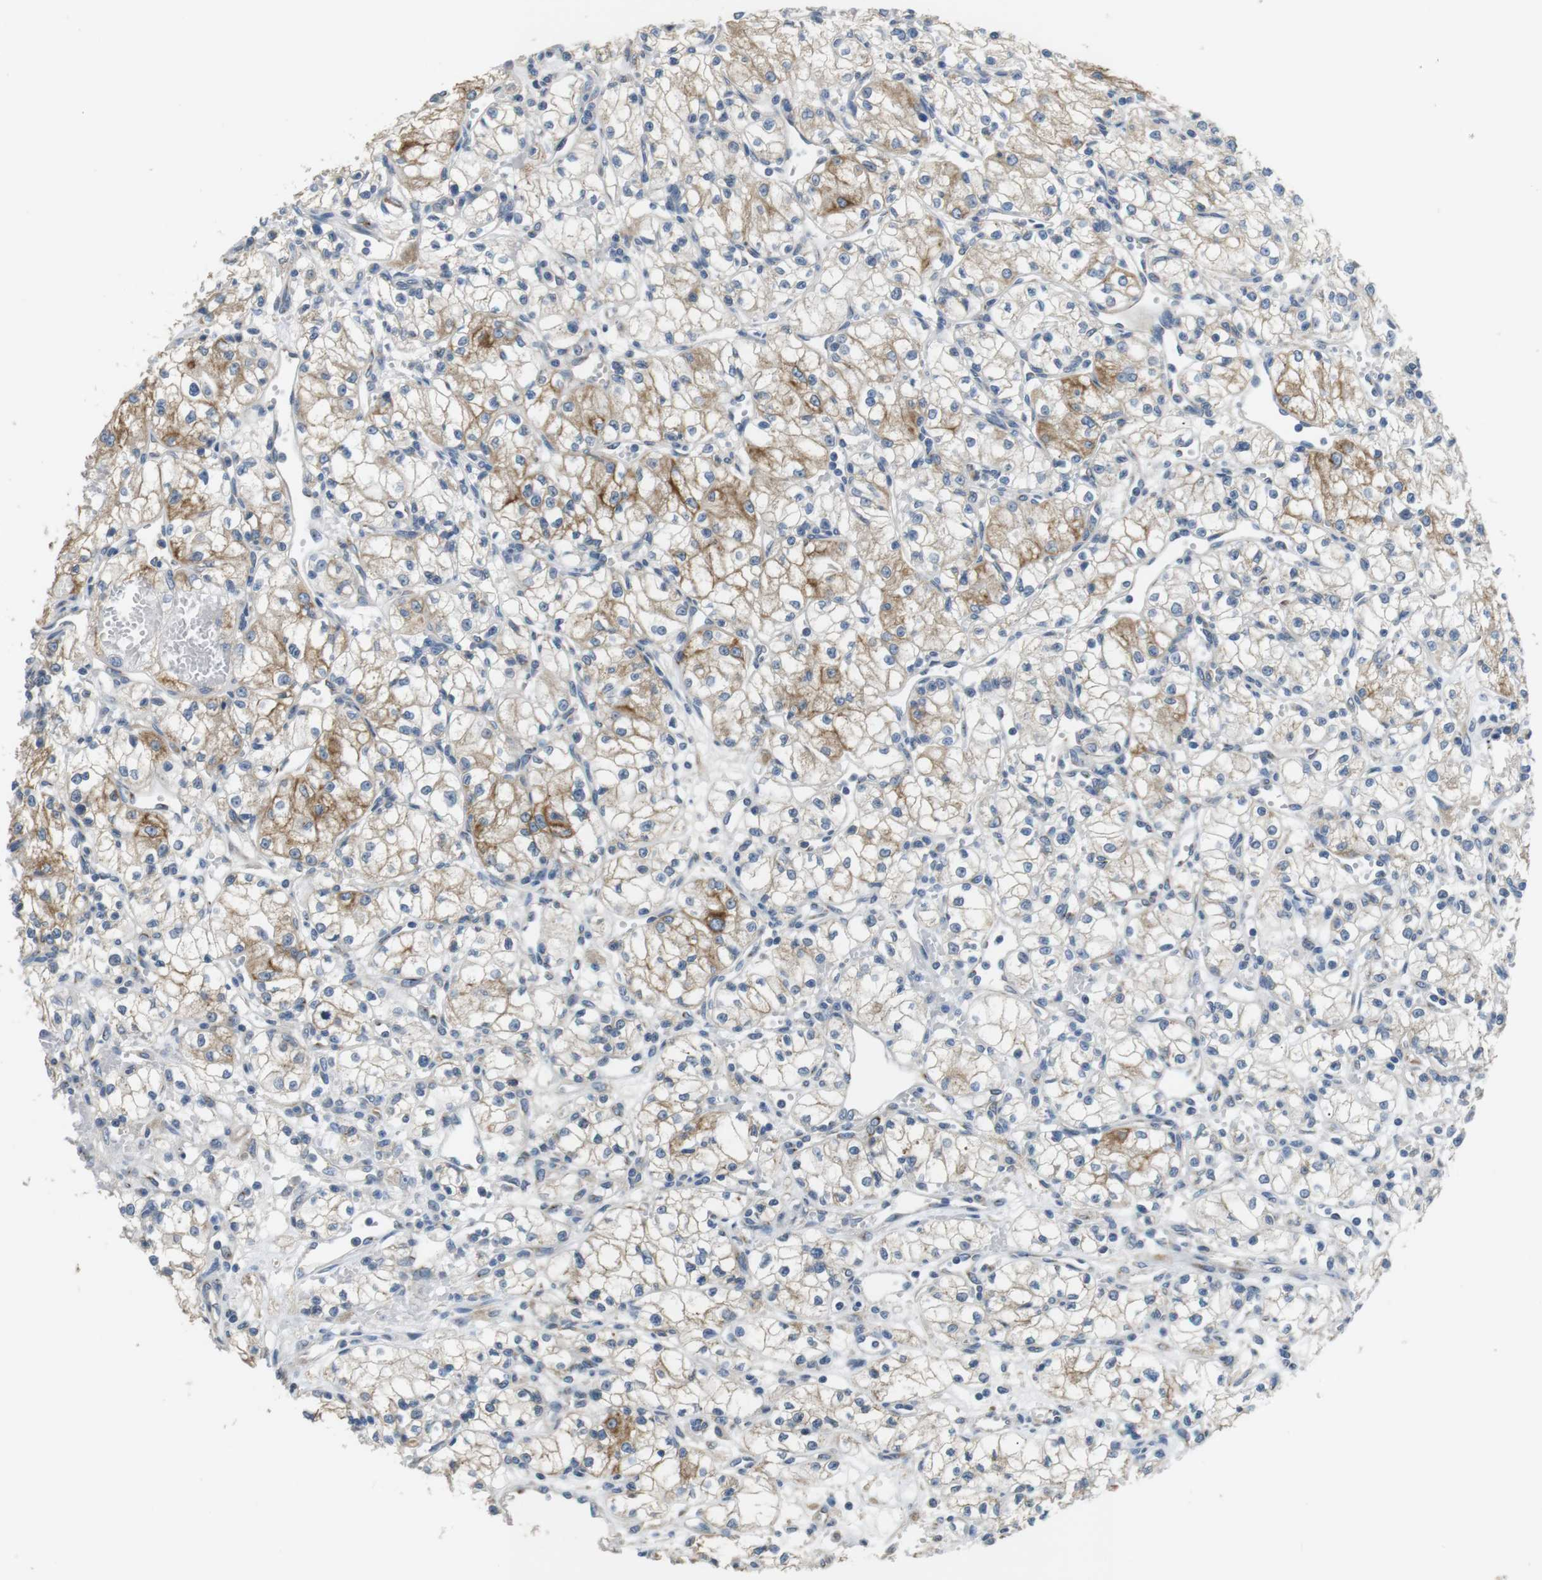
{"staining": {"intensity": "moderate", "quantity": "25%-75%", "location": "cytoplasmic/membranous"}, "tissue": "renal cancer", "cell_type": "Tumor cells", "image_type": "cancer", "snomed": [{"axis": "morphology", "description": "Normal tissue, NOS"}, {"axis": "morphology", "description": "Adenocarcinoma, NOS"}, {"axis": "topography", "description": "Kidney"}], "caption": "Immunohistochemistry (IHC) histopathology image of adenocarcinoma (renal) stained for a protein (brown), which displays medium levels of moderate cytoplasmic/membranous expression in about 25%-75% of tumor cells.", "gene": "UNC5CL", "patient": {"sex": "male", "age": 59}}